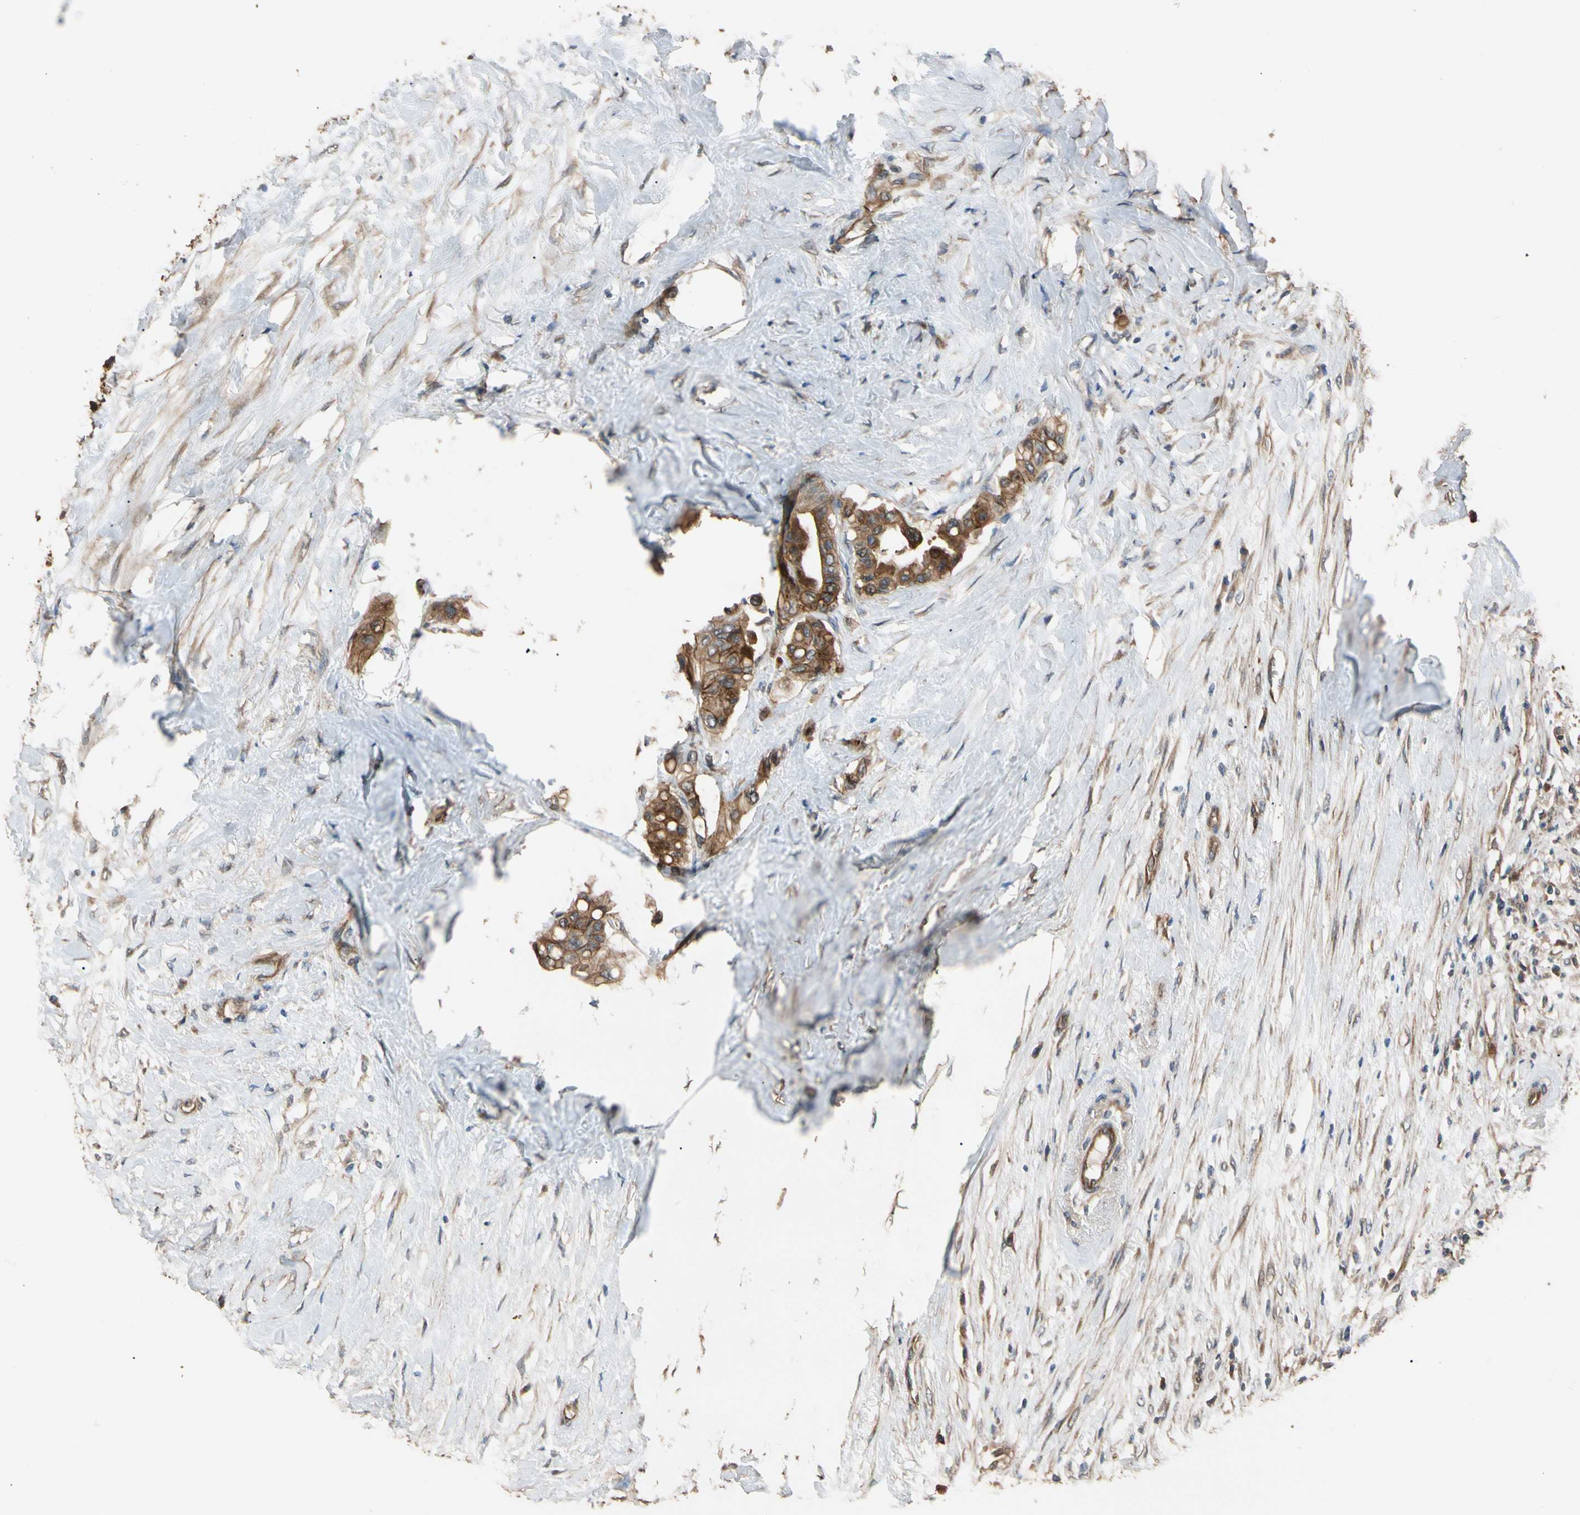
{"staining": {"intensity": "strong", "quantity": ">75%", "location": "cytoplasmic/membranous"}, "tissue": "colorectal cancer", "cell_type": "Tumor cells", "image_type": "cancer", "snomed": [{"axis": "morphology", "description": "Normal tissue, NOS"}, {"axis": "morphology", "description": "Adenocarcinoma, NOS"}, {"axis": "topography", "description": "Colon"}], "caption": "Immunohistochemistry (IHC) micrograph of human colorectal cancer (adenocarcinoma) stained for a protein (brown), which displays high levels of strong cytoplasmic/membranous positivity in approximately >75% of tumor cells.", "gene": "MGRN1", "patient": {"sex": "male", "age": 82}}